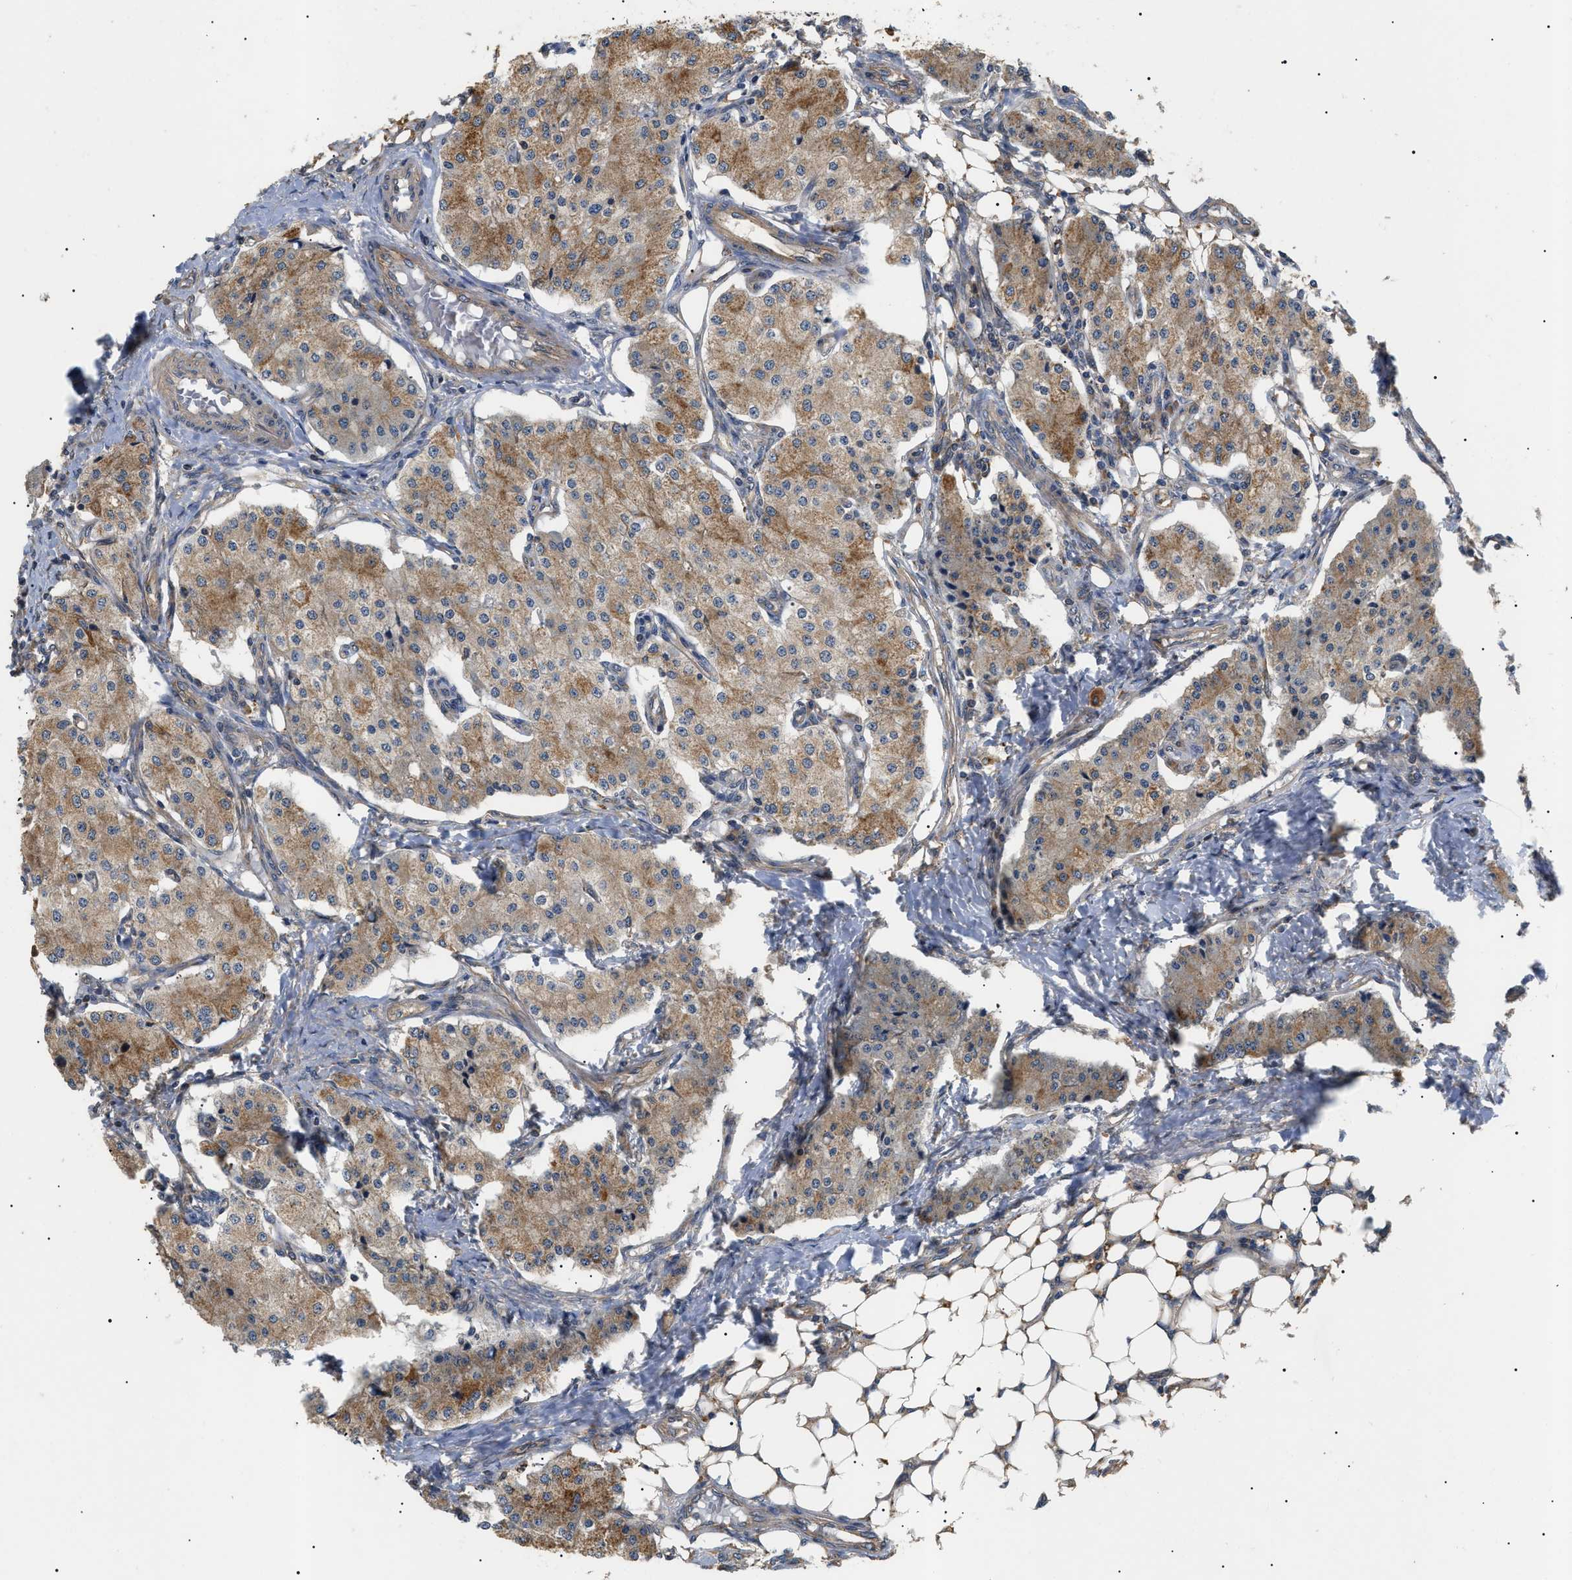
{"staining": {"intensity": "moderate", "quantity": ">75%", "location": "cytoplasmic/membranous"}, "tissue": "carcinoid", "cell_type": "Tumor cells", "image_type": "cancer", "snomed": [{"axis": "morphology", "description": "Carcinoid, malignant, NOS"}, {"axis": "topography", "description": "Colon"}], "caption": "Carcinoid tissue reveals moderate cytoplasmic/membranous positivity in approximately >75% of tumor cells, visualized by immunohistochemistry.", "gene": "ASTL", "patient": {"sex": "female", "age": 52}}